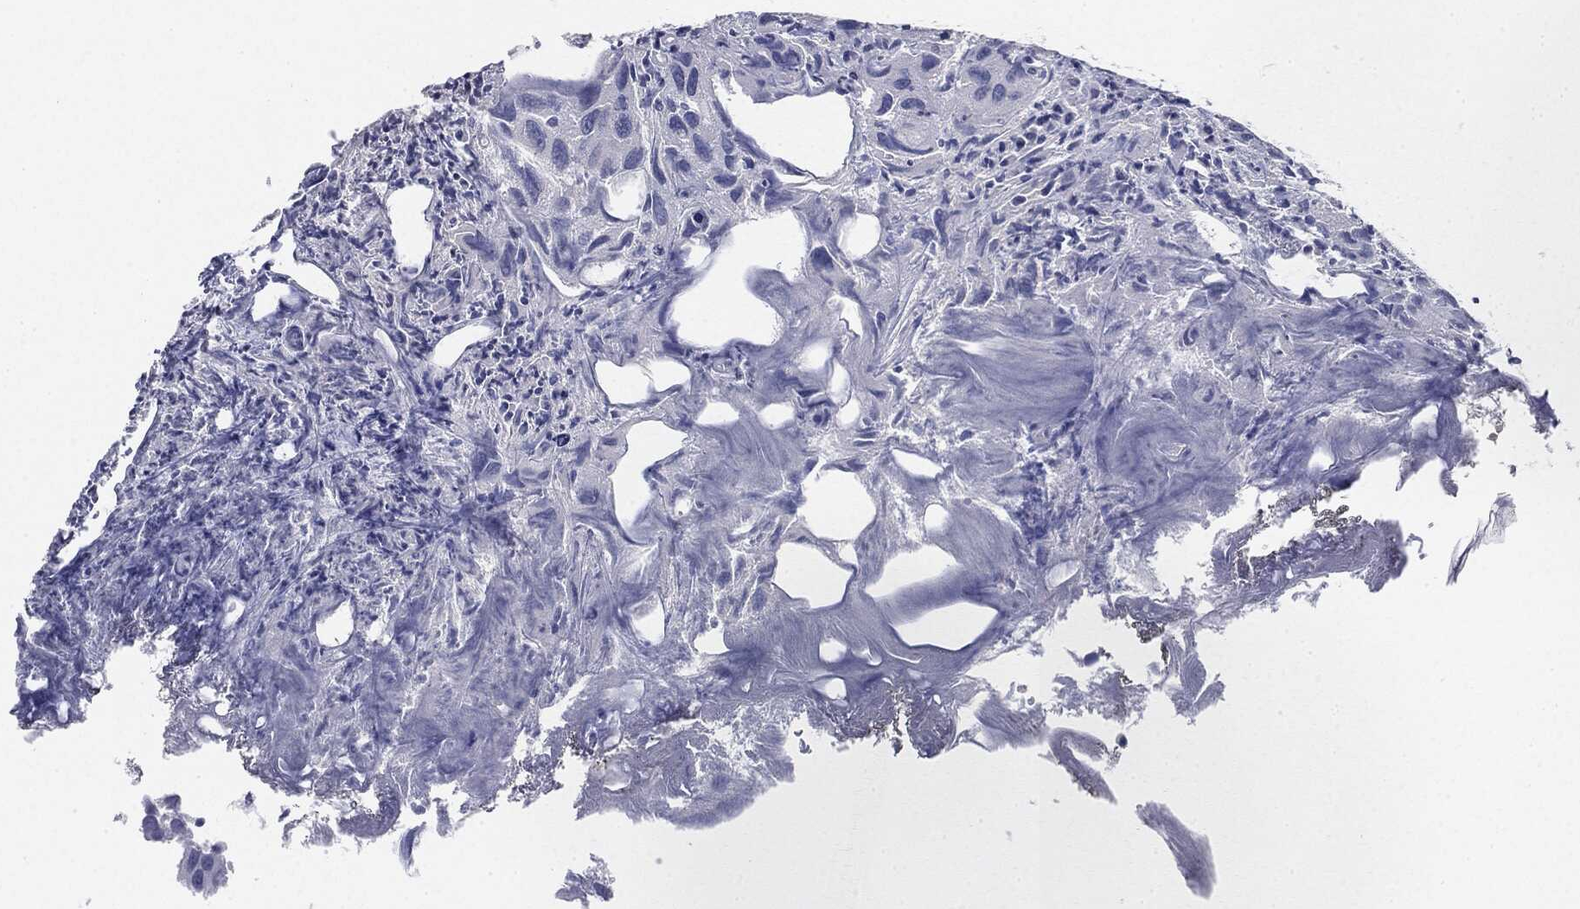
{"staining": {"intensity": "negative", "quantity": "none", "location": "none"}, "tissue": "urothelial cancer", "cell_type": "Tumor cells", "image_type": "cancer", "snomed": [{"axis": "morphology", "description": "Urothelial carcinoma, High grade"}, {"axis": "topography", "description": "Urinary bladder"}], "caption": "Tumor cells show no significant staining in urothelial carcinoma (high-grade).", "gene": "CGB1", "patient": {"sex": "male", "age": 79}}